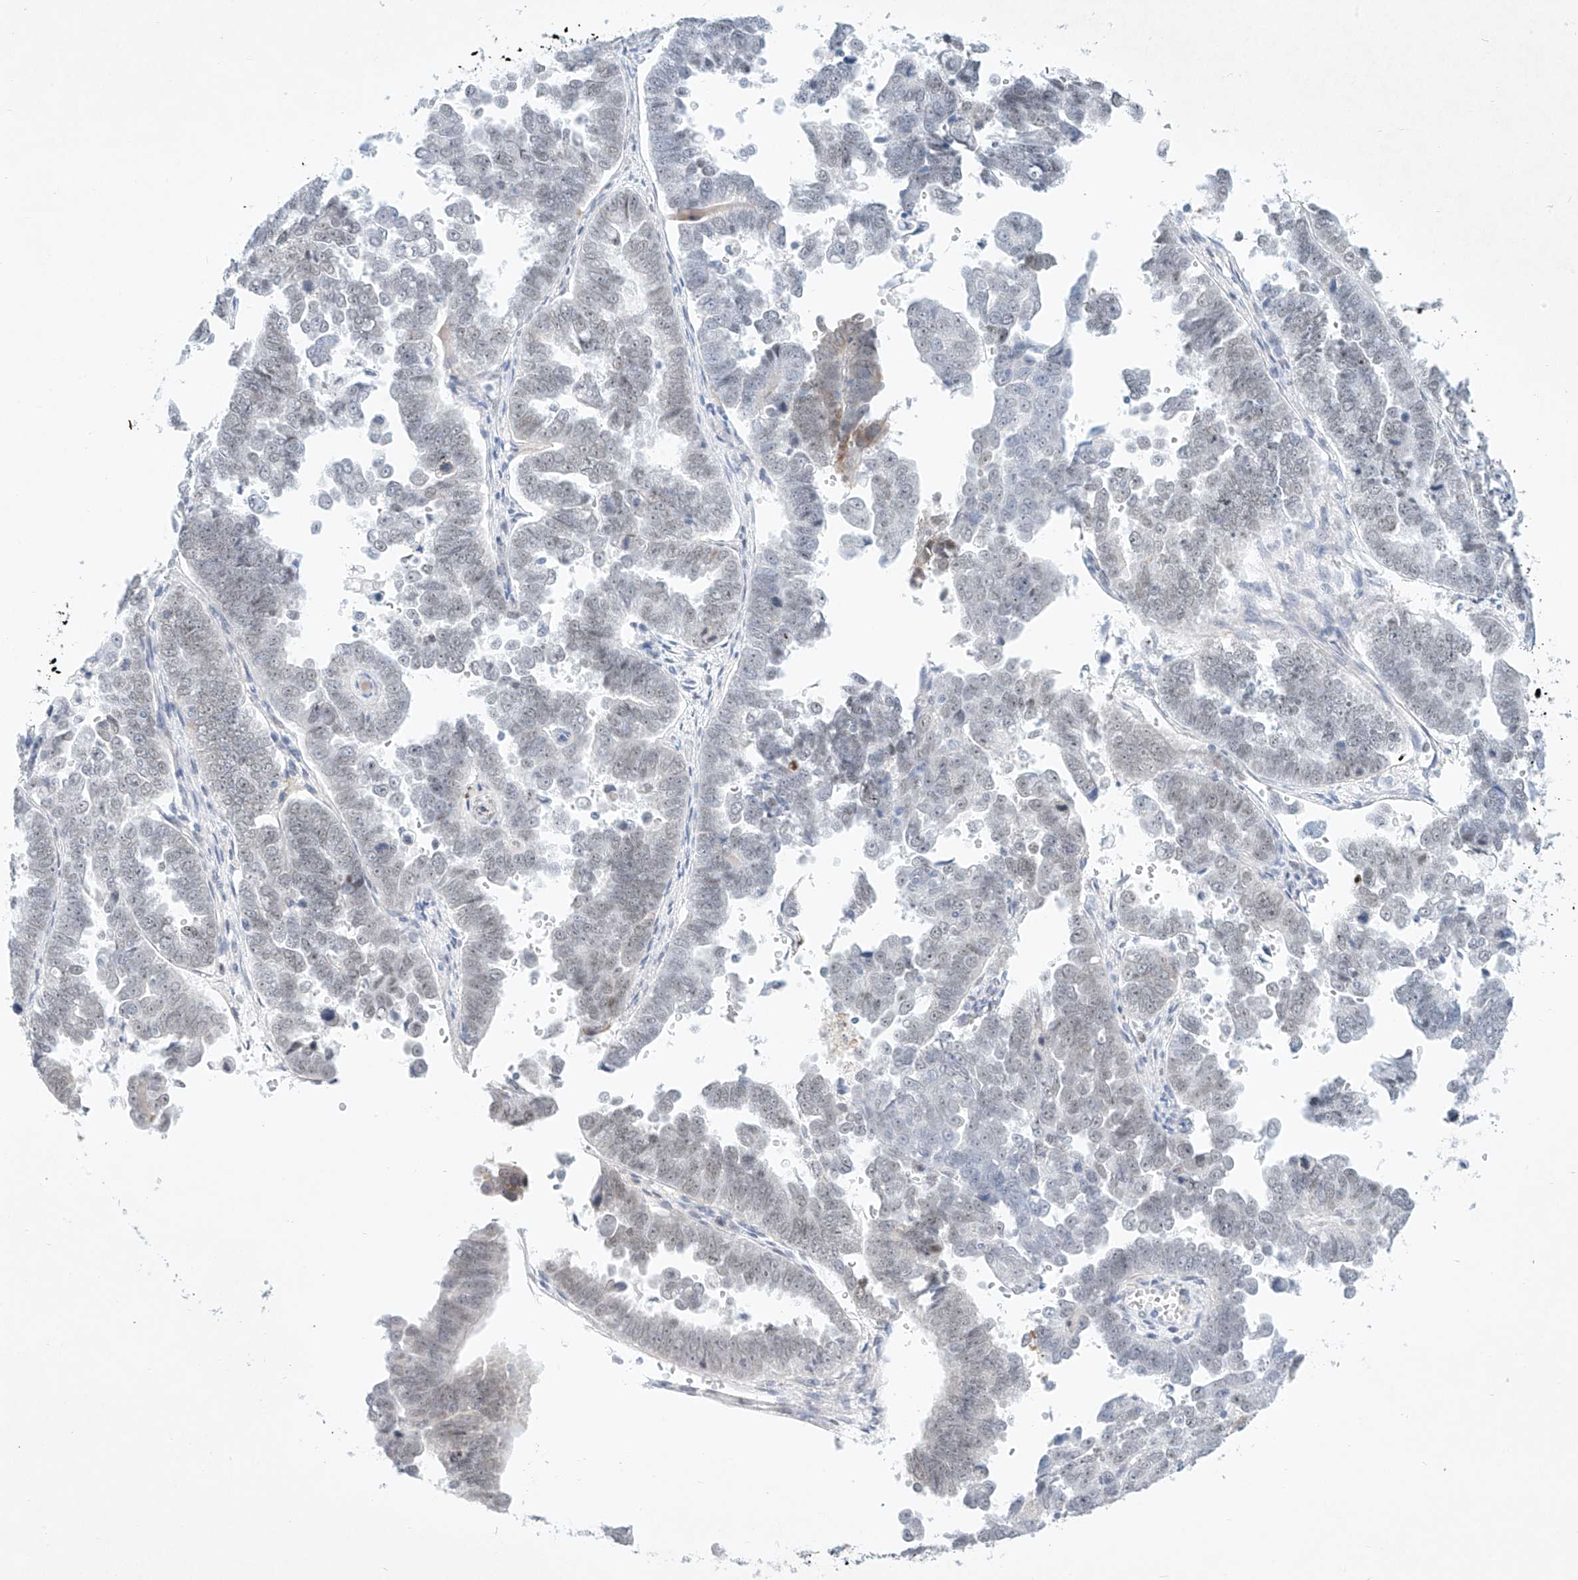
{"staining": {"intensity": "weak", "quantity": "25%-75%", "location": "nuclear"}, "tissue": "endometrial cancer", "cell_type": "Tumor cells", "image_type": "cancer", "snomed": [{"axis": "morphology", "description": "Adenocarcinoma, NOS"}, {"axis": "topography", "description": "Endometrium"}], "caption": "This is a photomicrograph of immunohistochemistry (IHC) staining of endometrial adenocarcinoma, which shows weak positivity in the nuclear of tumor cells.", "gene": "REEP2", "patient": {"sex": "female", "age": 75}}